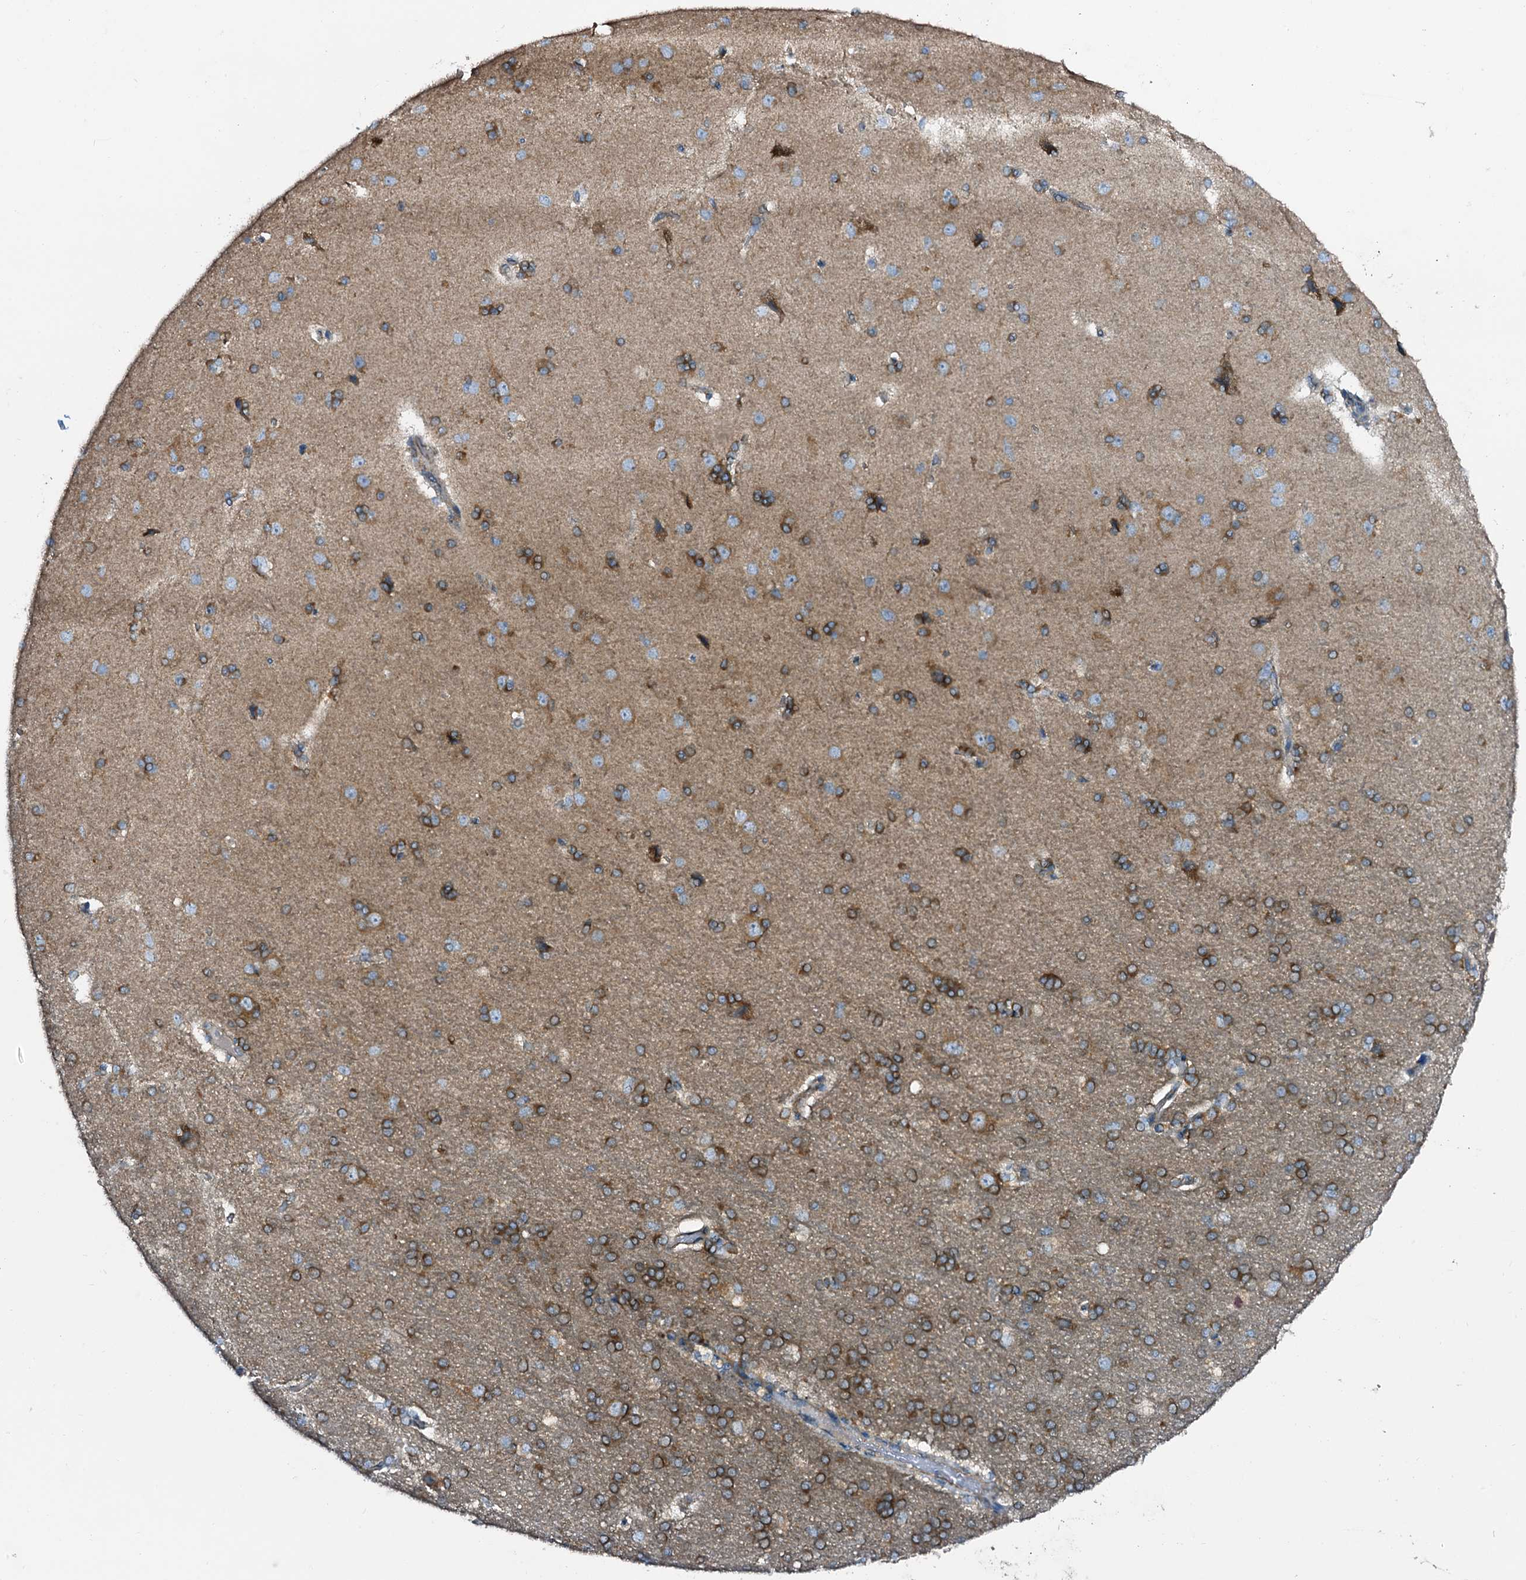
{"staining": {"intensity": "weak", "quantity": ">75%", "location": "cytoplasmic/membranous"}, "tissue": "cerebral cortex", "cell_type": "Endothelial cells", "image_type": "normal", "snomed": [{"axis": "morphology", "description": "Normal tissue, NOS"}, {"axis": "topography", "description": "Cerebral cortex"}], "caption": "Endothelial cells demonstrate low levels of weak cytoplasmic/membranous positivity in approximately >75% of cells in benign human cerebral cortex. Immunohistochemistry stains the protein of interest in brown and the nuclei are stained blue.", "gene": "STARD13", "patient": {"sex": "male", "age": 62}}